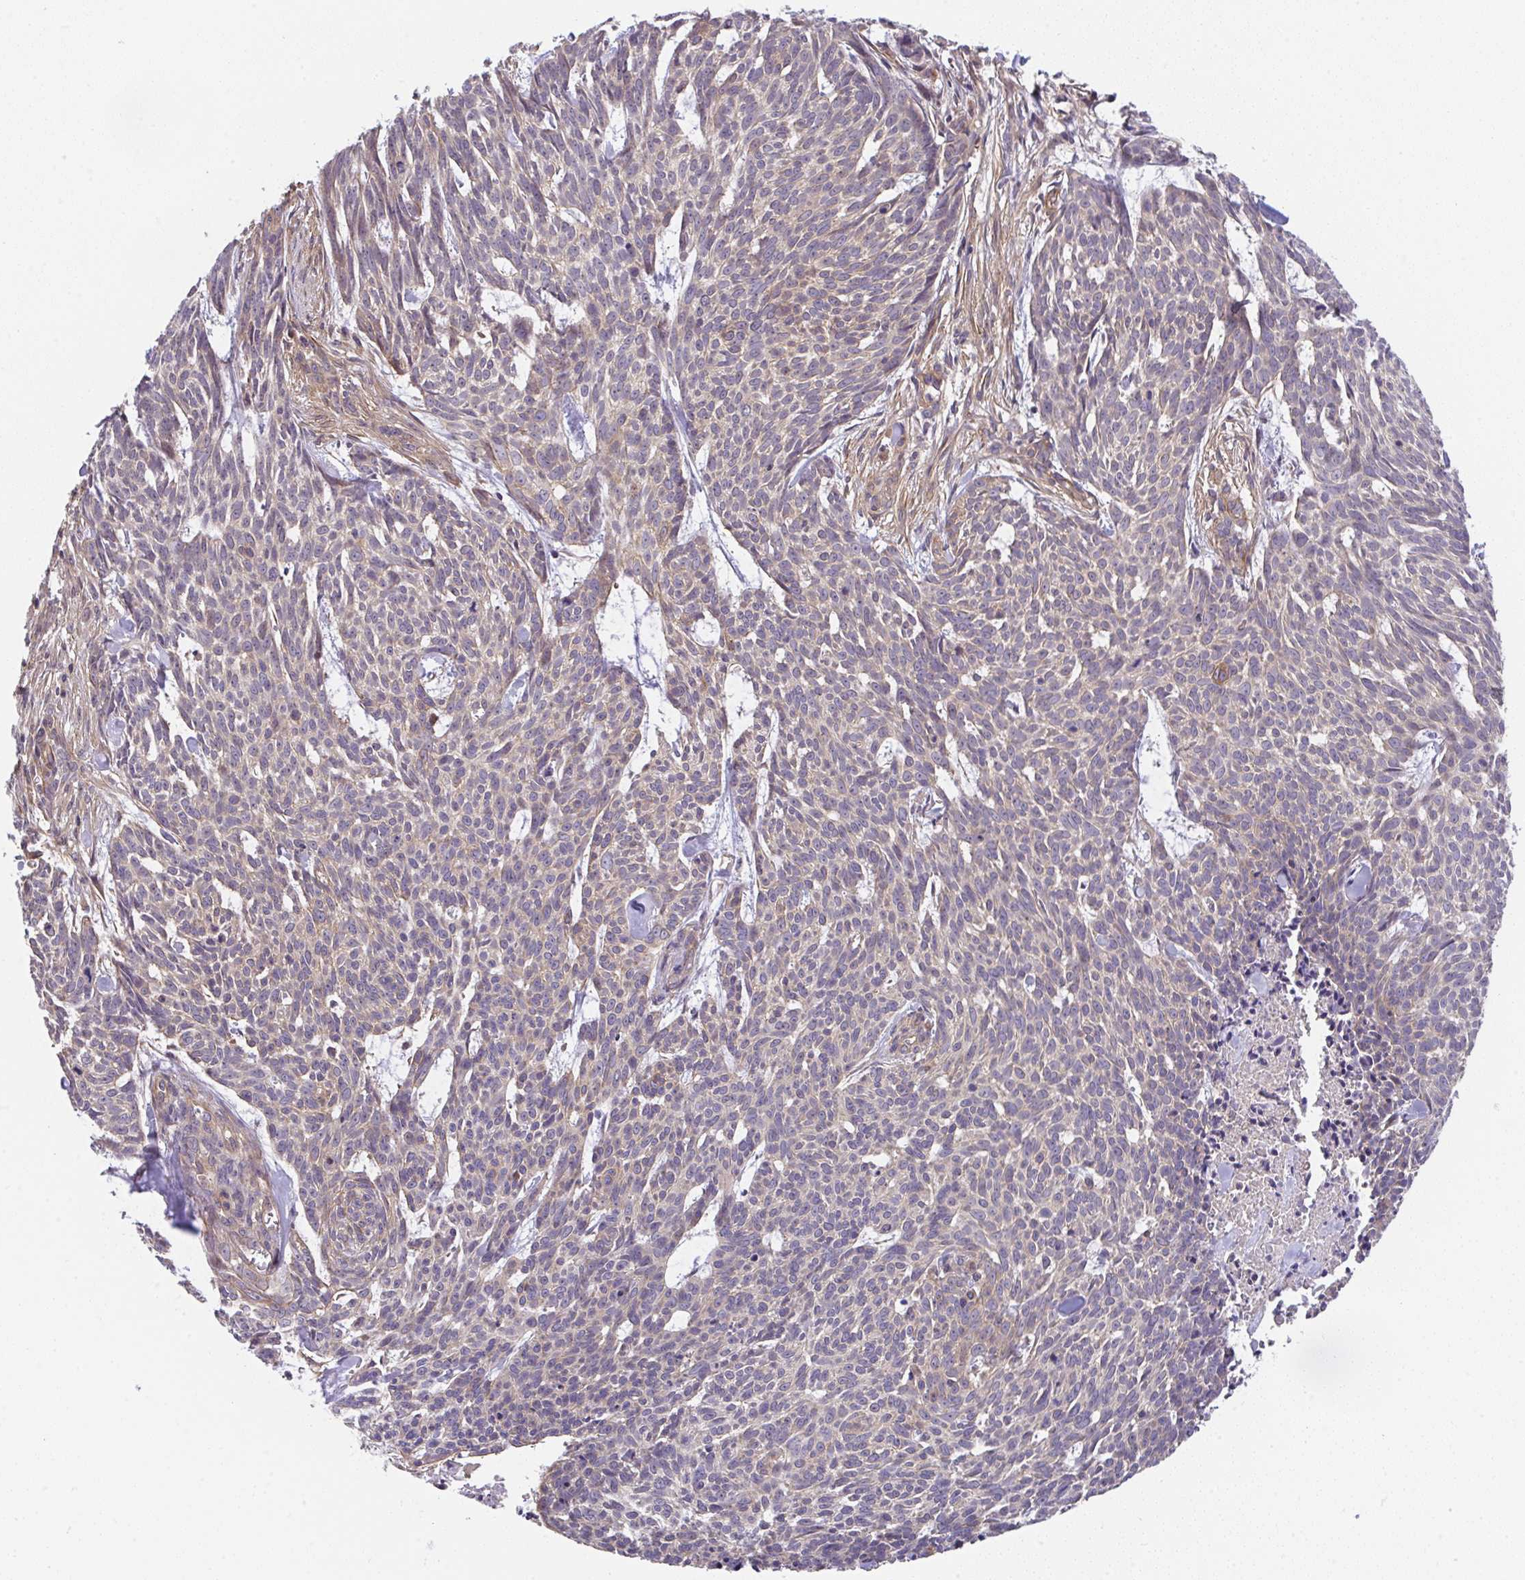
{"staining": {"intensity": "weak", "quantity": "25%-75%", "location": "cytoplasmic/membranous"}, "tissue": "skin cancer", "cell_type": "Tumor cells", "image_type": "cancer", "snomed": [{"axis": "morphology", "description": "Basal cell carcinoma"}, {"axis": "topography", "description": "Skin"}], "caption": "Skin cancer tissue exhibits weak cytoplasmic/membranous positivity in about 25%-75% of tumor cells (DAB (3,3'-diaminobenzidine) IHC, brown staining for protein, blue staining for nuclei).", "gene": "ZNF696", "patient": {"sex": "female", "age": 93}}